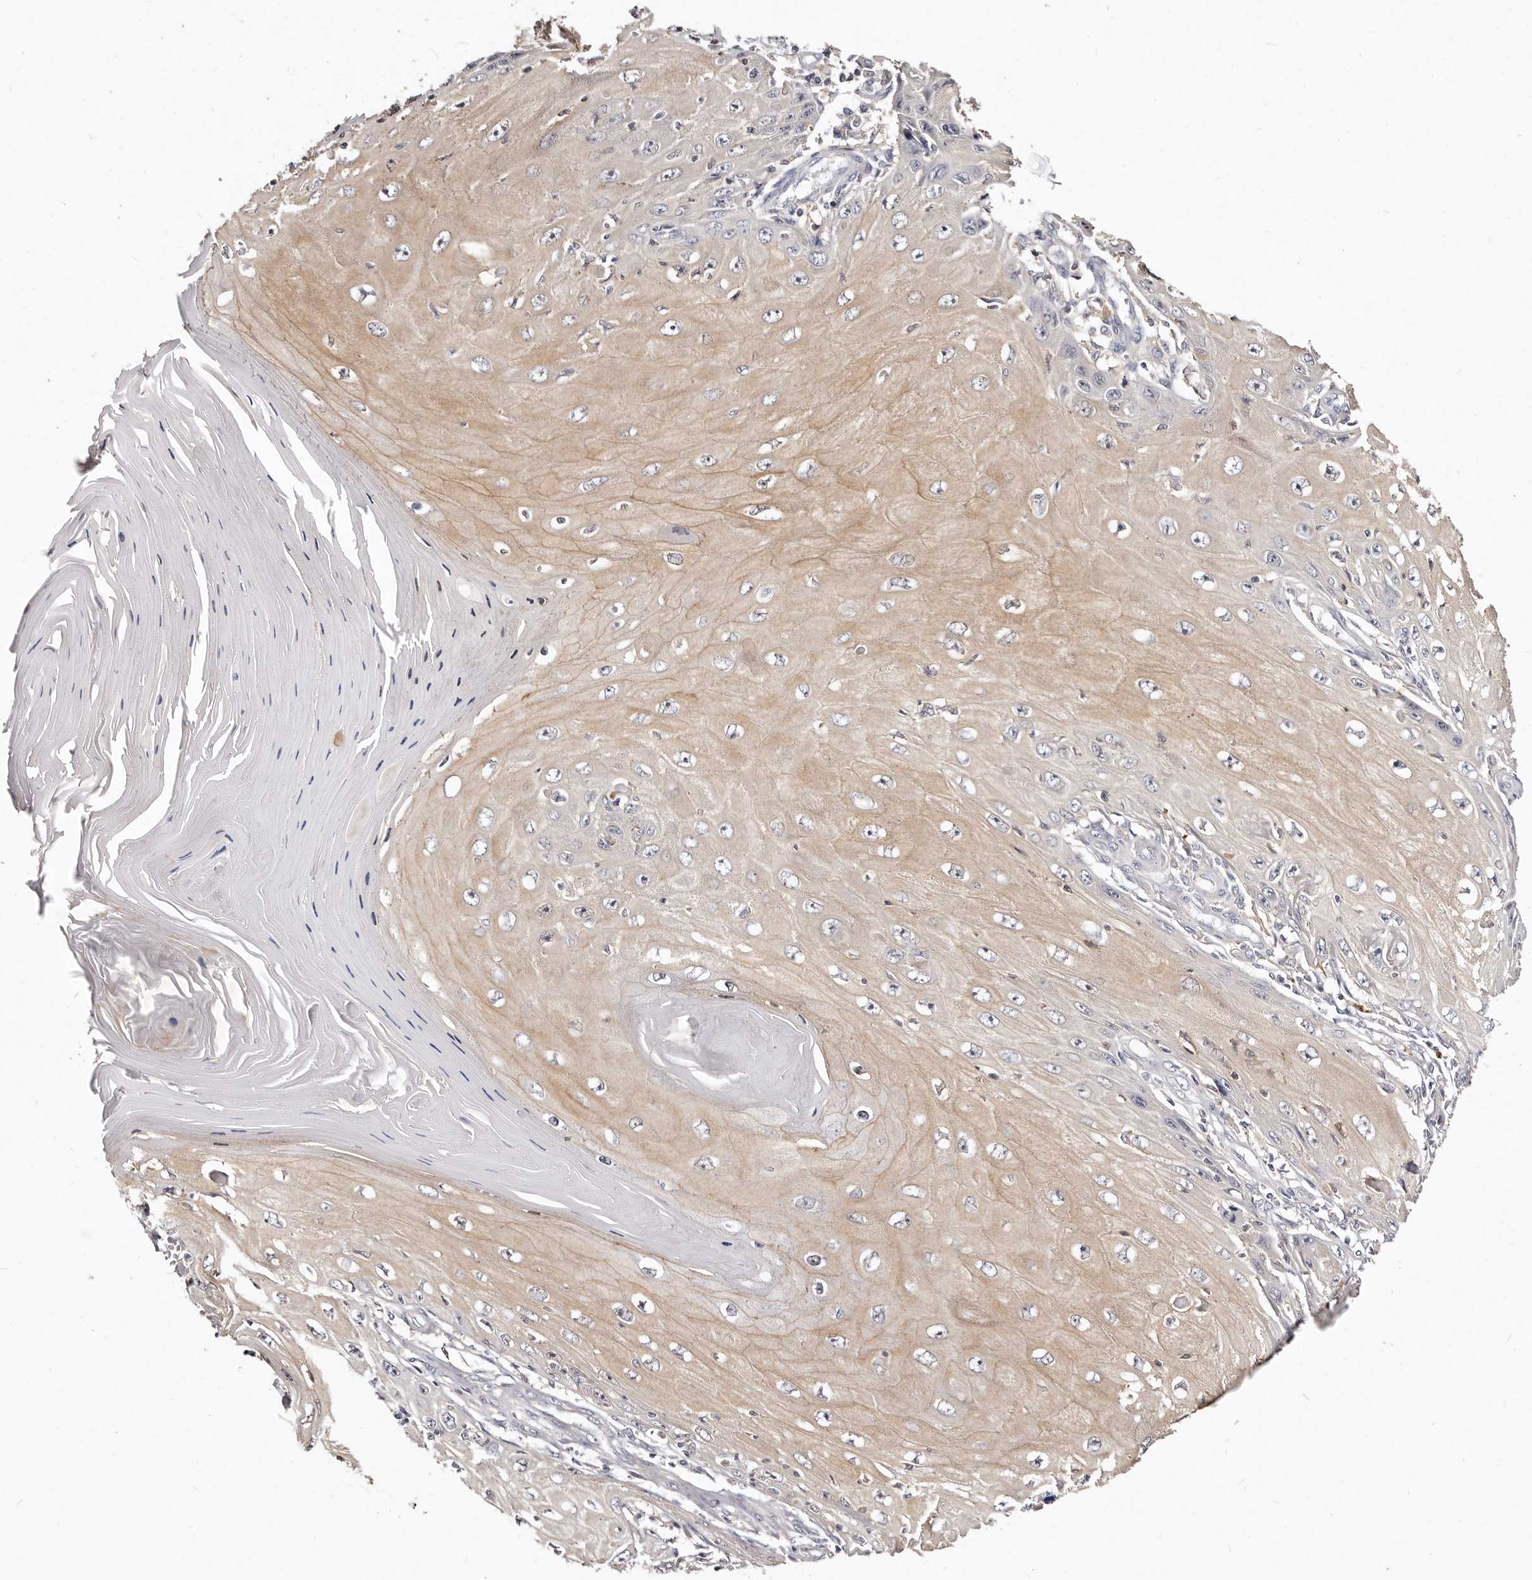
{"staining": {"intensity": "weak", "quantity": "<25%", "location": "cytoplasmic/membranous"}, "tissue": "skin cancer", "cell_type": "Tumor cells", "image_type": "cancer", "snomed": [{"axis": "morphology", "description": "Squamous cell carcinoma, NOS"}, {"axis": "topography", "description": "Skin"}], "caption": "Tumor cells show no significant protein expression in skin cancer (squamous cell carcinoma).", "gene": "MRPS33", "patient": {"sex": "female", "age": 73}}